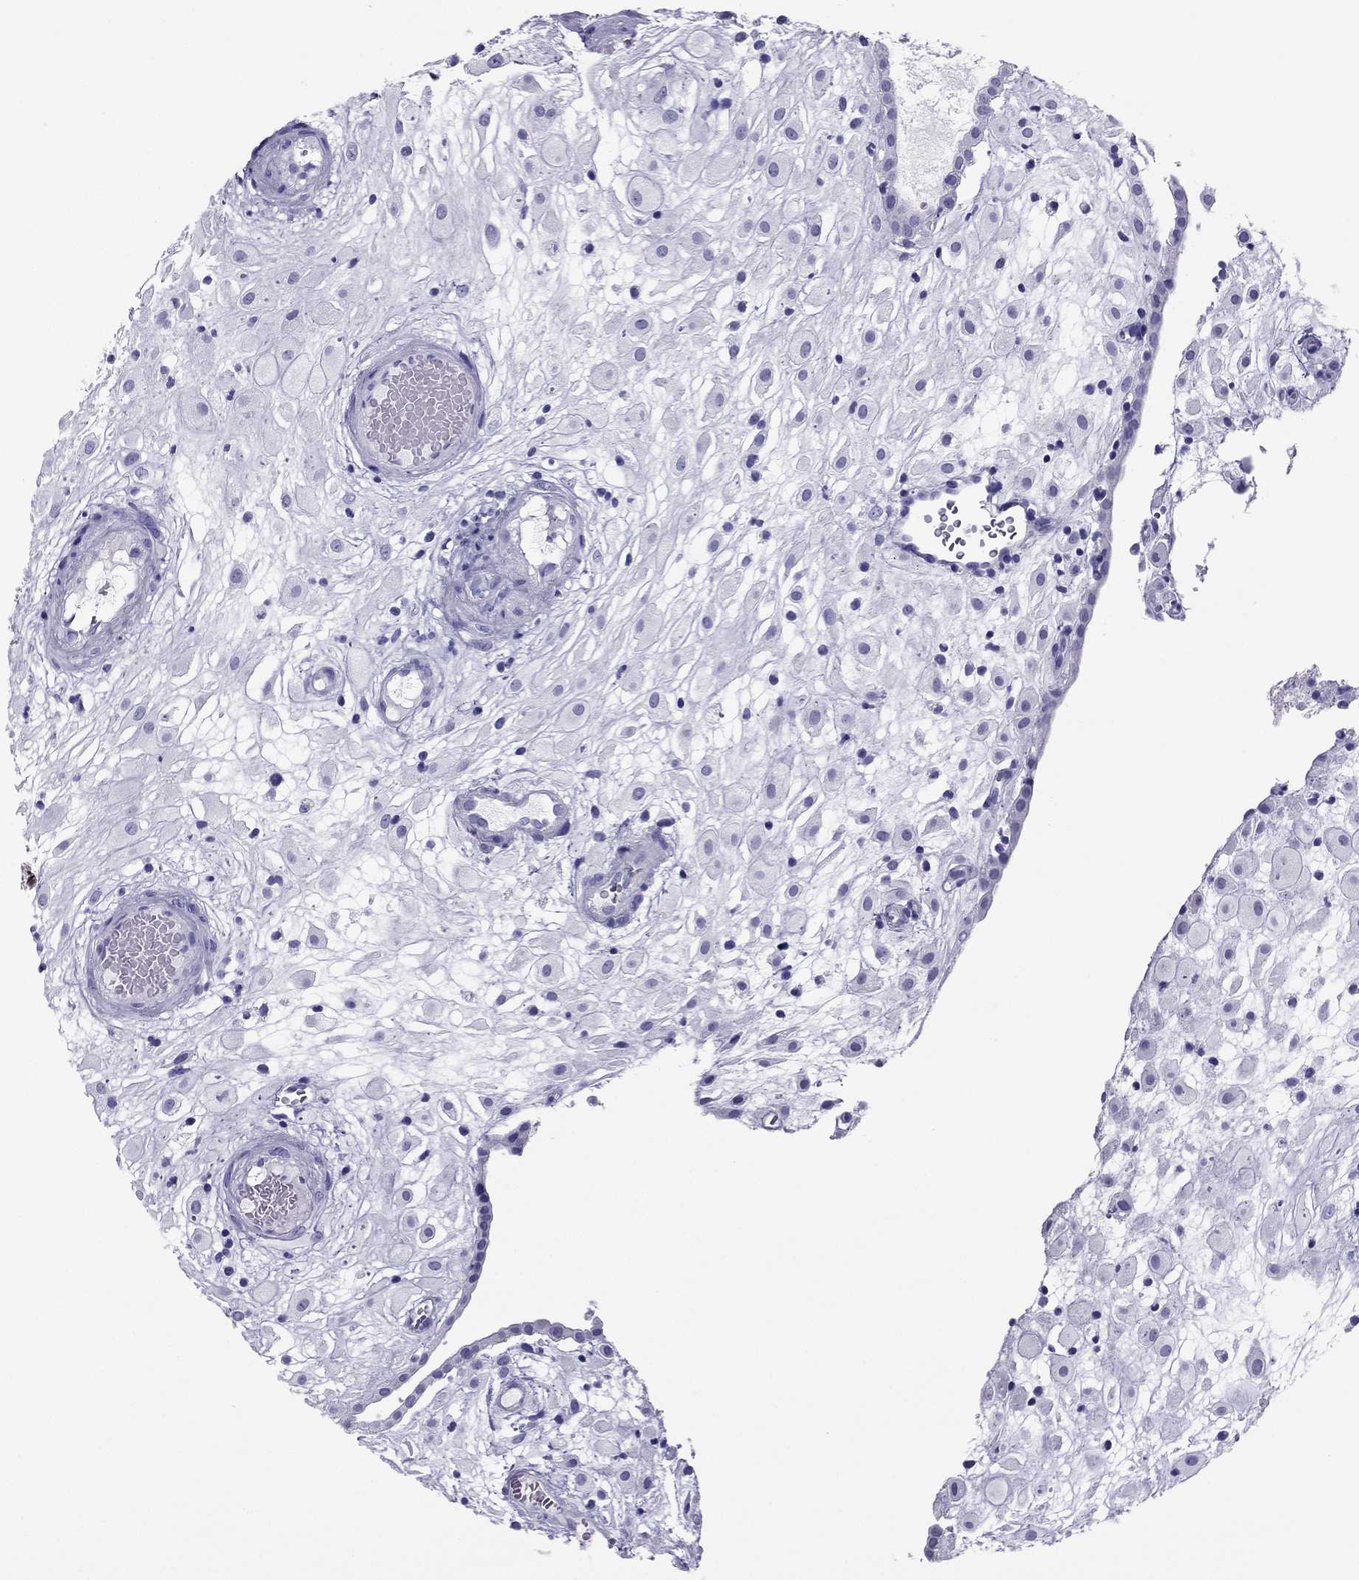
{"staining": {"intensity": "negative", "quantity": "none", "location": "none"}, "tissue": "placenta", "cell_type": "Decidual cells", "image_type": "normal", "snomed": [{"axis": "morphology", "description": "Normal tissue, NOS"}, {"axis": "topography", "description": "Placenta"}], "caption": "Immunohistochemistry of normal human placenta reveals no expression in decidual cells. (Stains: DAB IHC with hematoxylin counter stain, Microscopy: brightfield microscopy at high magnification).", "gene": "PDE6A", "patient": {"sex": "female", "age": 24}}